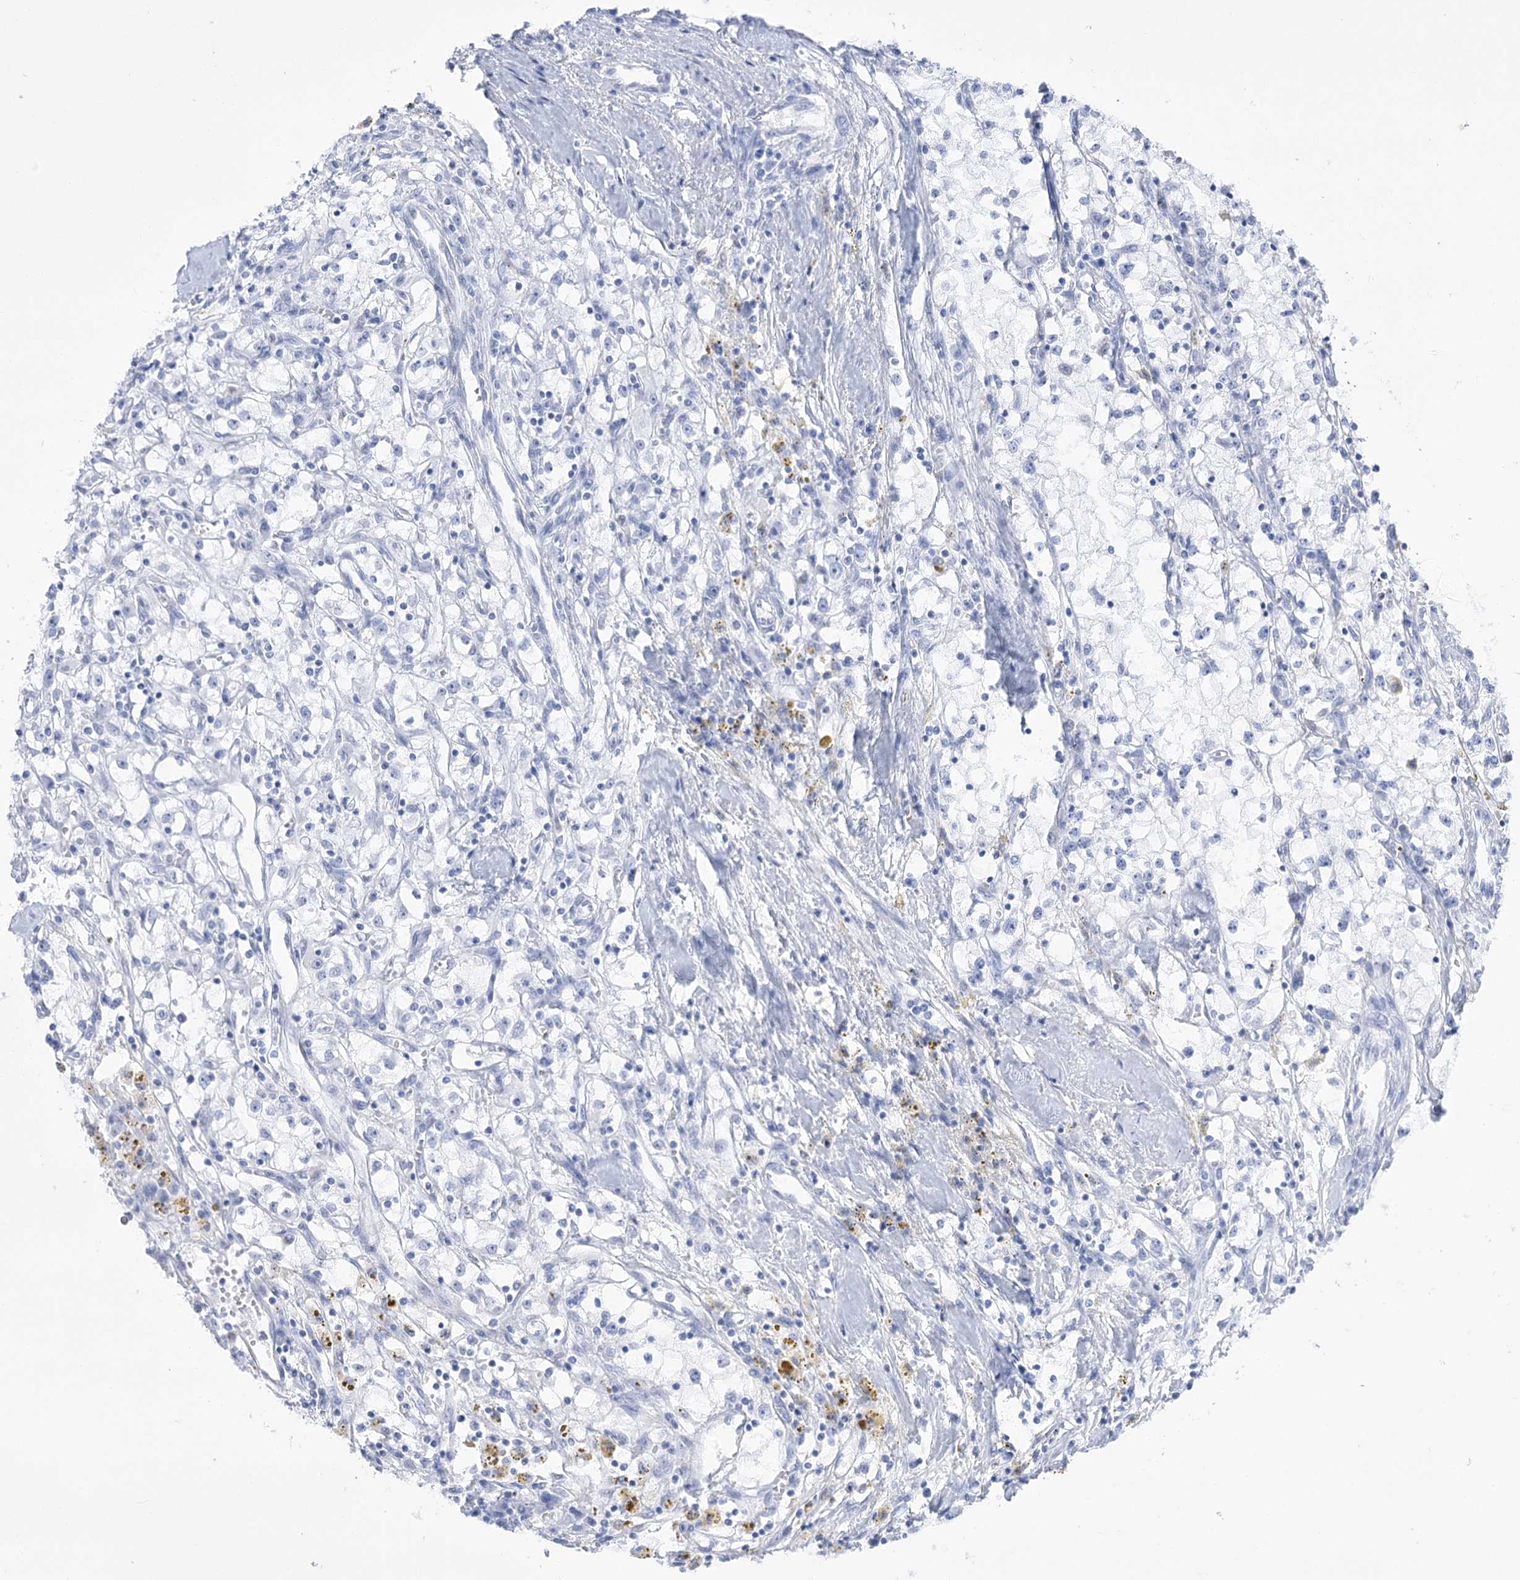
{"staining": {"intensity": "negative", "quantity": "none", "location": "none"}, "tissue": "renal cancer", "cell_type": "Tumor cells", "image_type": "cancer", "snomed": [{"axis": "morphology", "description": "Adenocarcinoma, NOS"}, {"axis": "topography", "description": "Kidney"}], "caption": "DAB (3,3'-diaminobenzidine) immunohistochemical staining of human renal adenocarcinoma demonstrates no significant staining in tumor cells. Nuclei are stained in blue.", "gene": "SIAE", "patient": {"sex": "male", "age": 56}}